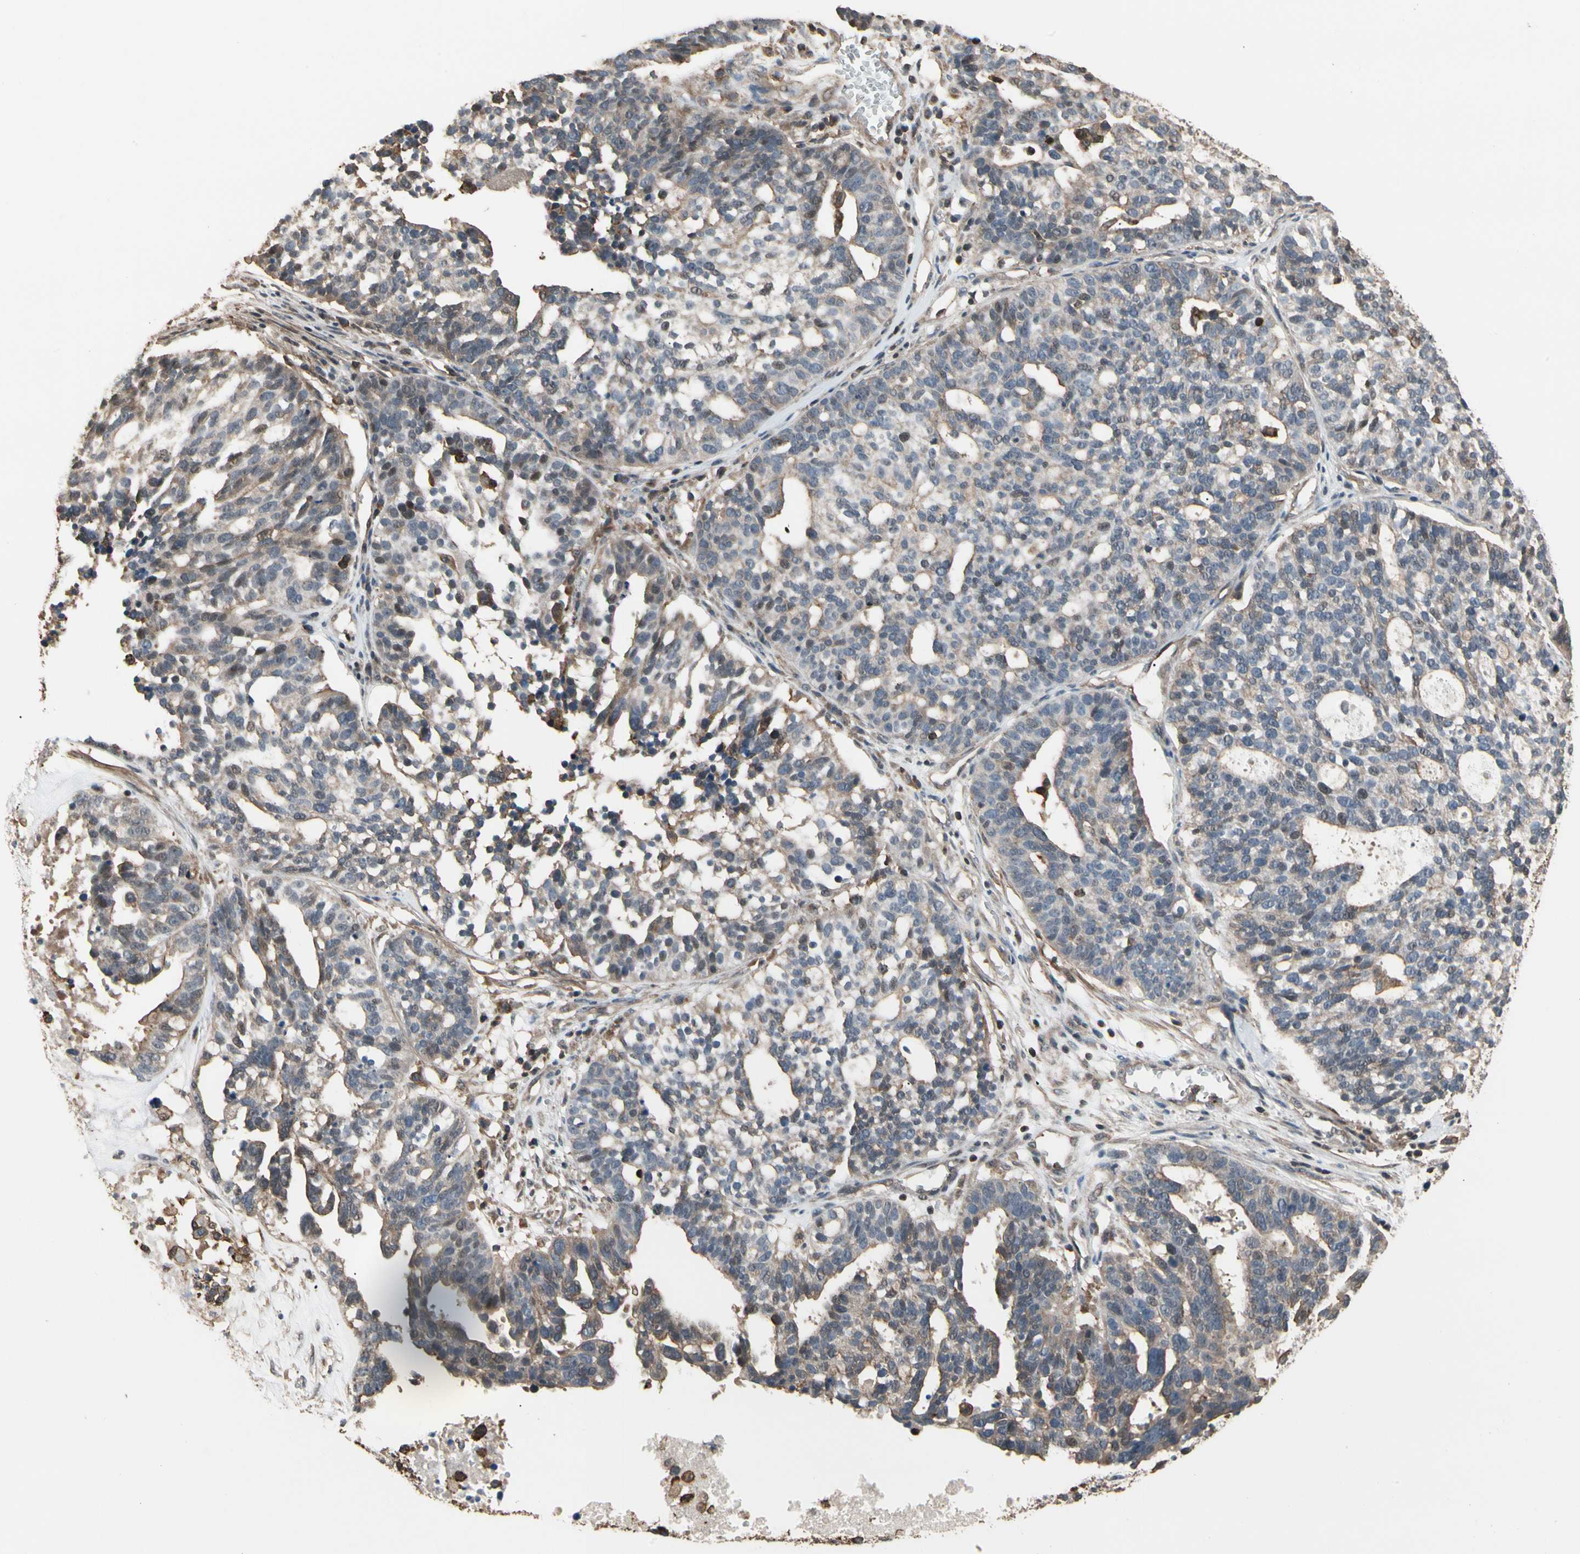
{"staining": {"intensity": "weak", "quantity": "25%-75%", "location": "cytoplasmic/membranous"}, "tissue": "ovarian cancer", "cell_type": "Tumor cells", "image_type": "cancer", "snomed": [{"axis": "morphology", "description": "Cystadenocarcinoma, serous, NOS"}, {"axis": "topography", "description": "Ovary"}], "caption": "Protein analysis of ovarian cancer (serous cystadenocarcinoma) tissue demonstrates weak cytoplasmic/membranous expression in about 25%-75% of tumor cells.", "gene": "MAPK13", "patient": {"sex": "female", "age": 59}}